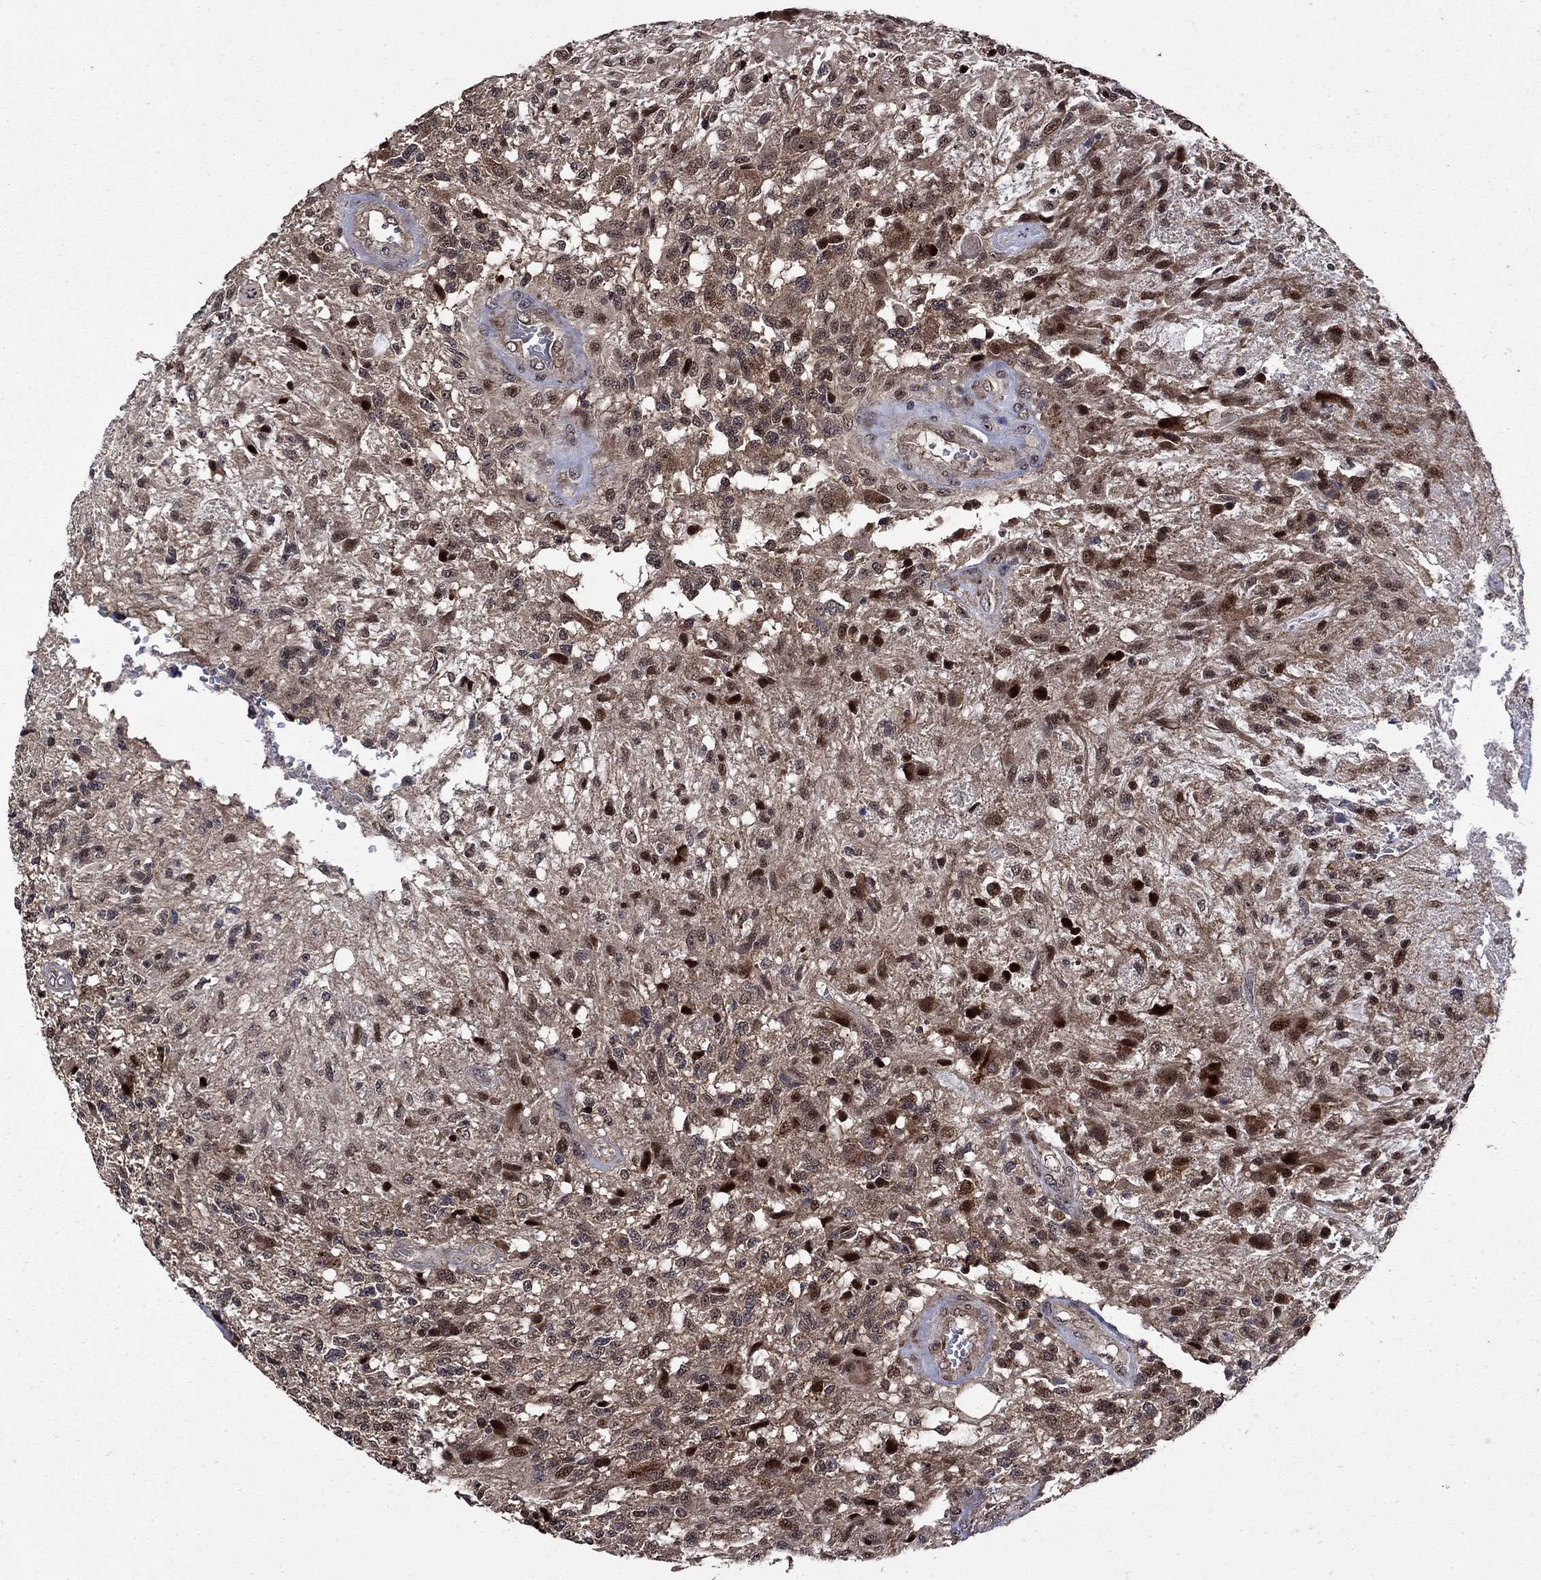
{"staining": {"intensity": "strong", "quantity": "<25%", "location": "cytoplasmic/membranous,nuclear"}, "tissue": "glioma", "cell_type": "Tumor cells", "image_type": "cancer", "snomed": [{"axis": "morphology", "description": "Glioma, malignant, High grade"}, {"axis": "topography", "description": "Brain"}], "caption": "Immunohistochemical staining of malignant high-grade glioma demonstrates medium levels of strong cytoplasmic/membranous and nuclear protein staining in approximately <25% of tumor cells.", "gene": "AGTPBP1", "patient": {"sex": "male", "age": 56}}